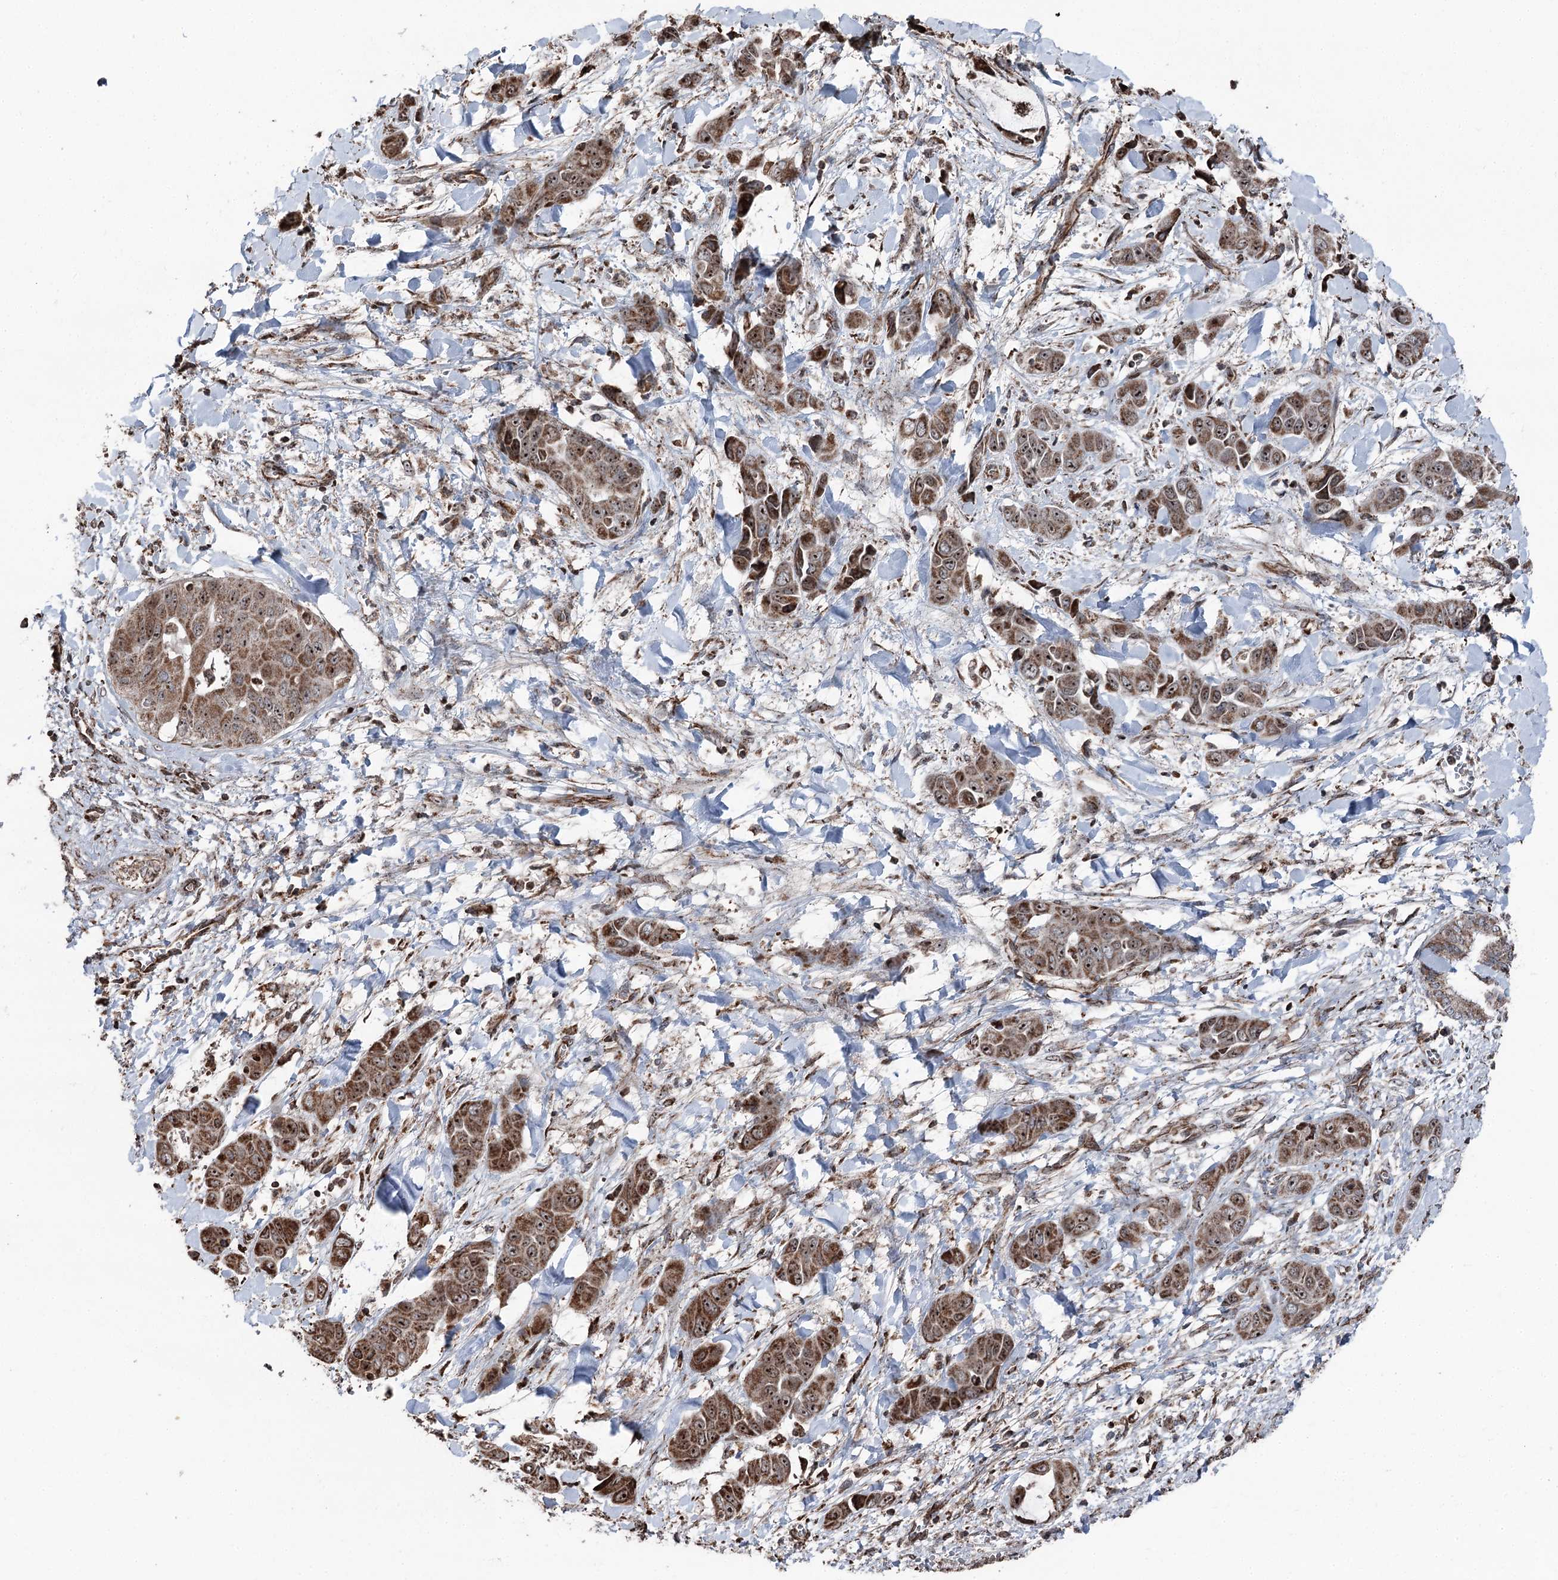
{"staining": {"intensity": "strong", "quantity": ">75%", "location": "cytoplasmic/membranous,nuclear"}, "tissue": "liver cancer", "cell_type": "Tumor cells", "image_type": "cancer", "snomed": [{"axis": "morphology", "description": "Cholangiocarcinoma"}, {"axis": "topography", "description": "Liver"}], "caption": "IHC histopathology image of neoplastic tissue: human liver cancer (cholangiocarcinoma) stained using immunohistochemistry (IHC) displays high levels of strong protein expression localized specifically in the cytoplasmic/membranous and nuclear of tumor cells, appearing as a cytoplasmic/membranous and nuclear brown color.", "gene": "STEEP1", "patient": {"sex": "female", "age": 52}}